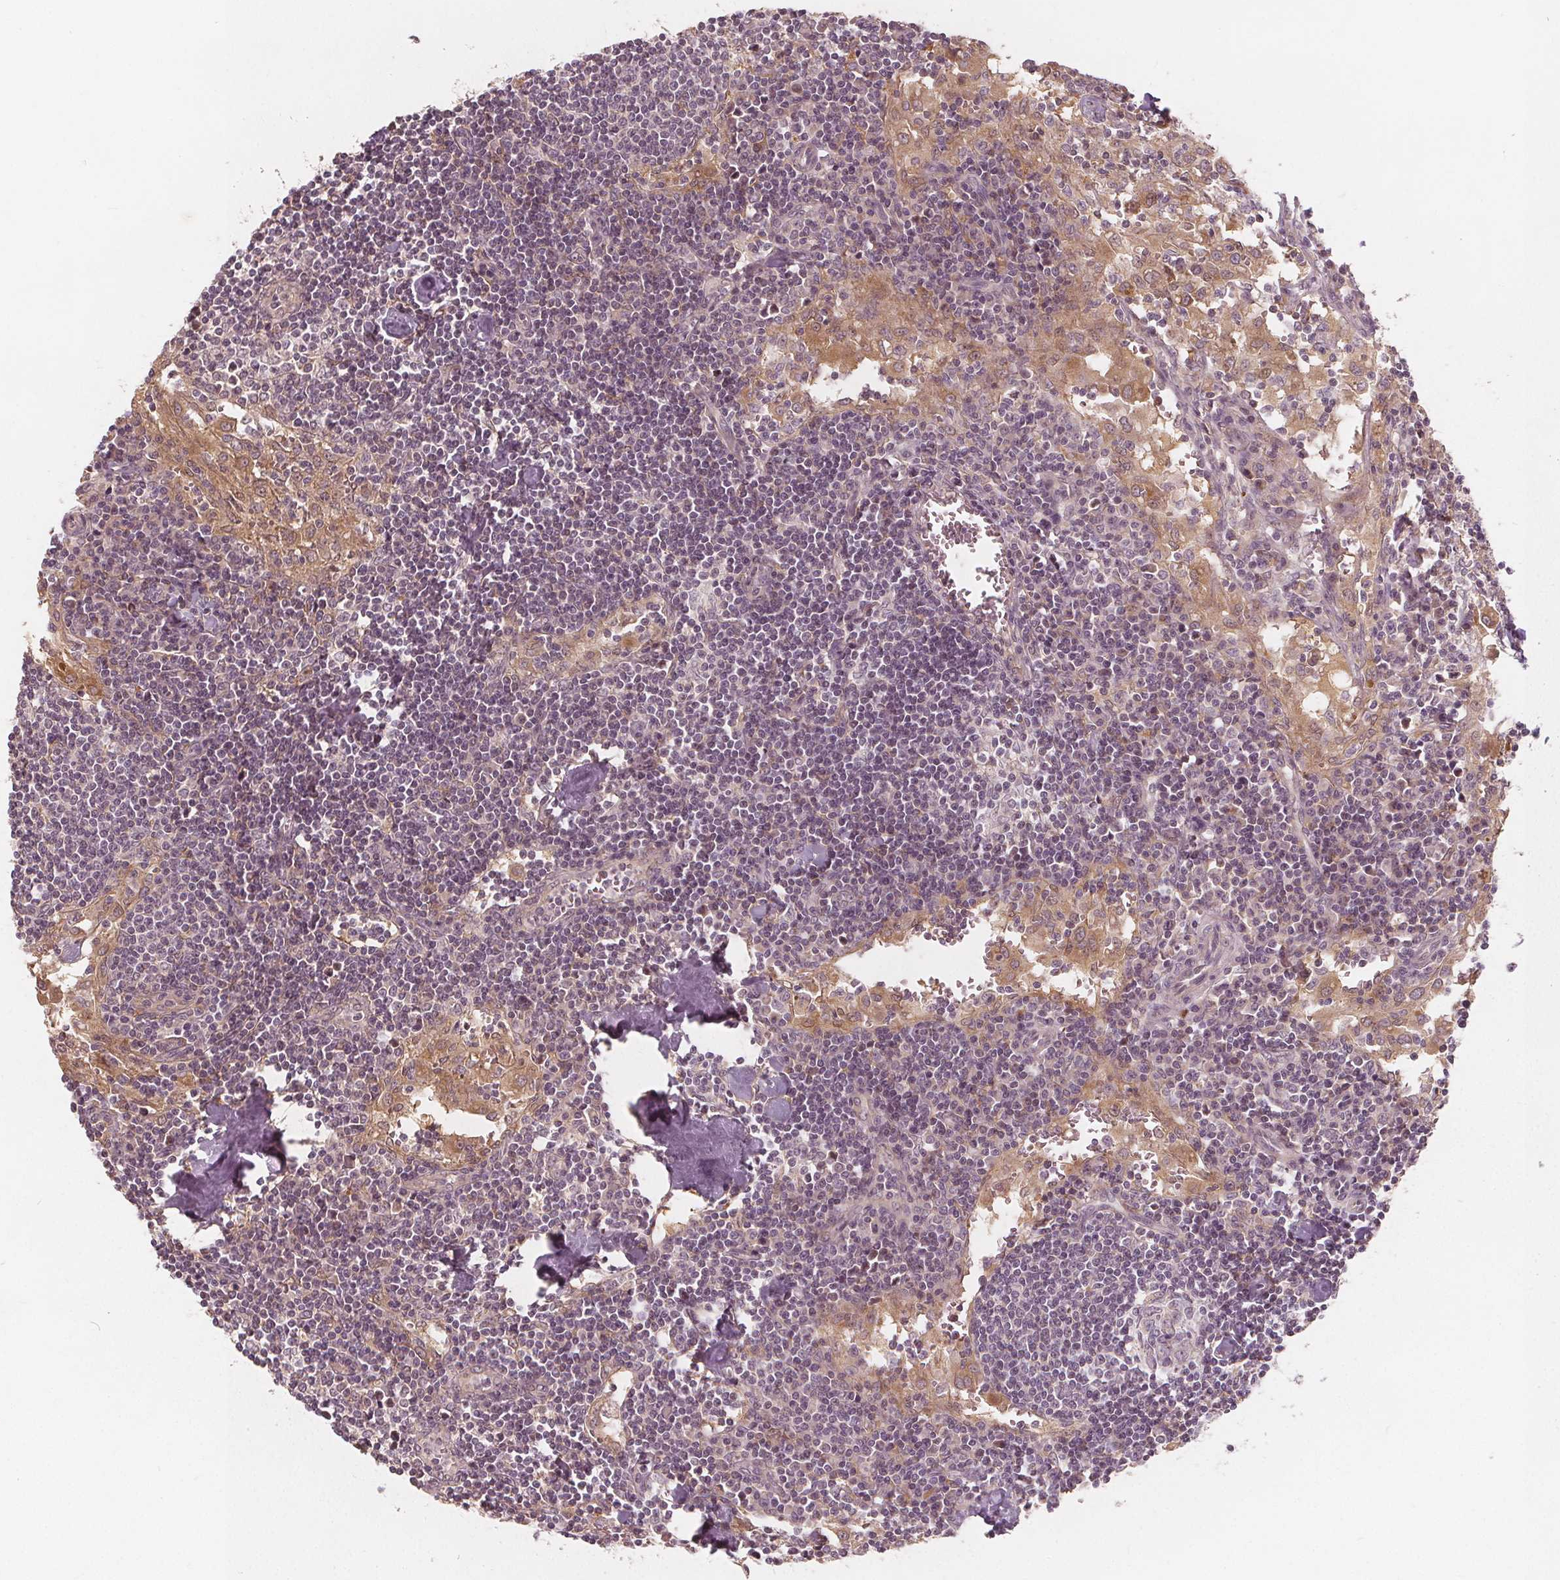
{"staining": {"intensity": "negative", "quantity": "none", "location": "none"}, "tissue": "lymph node", "cell_type": "Germinal center cells", "image_type": "normal", "snomed": [{"axis": "morphology", "description": "Normal tissue, NOS"}, {"axis": "topography", "description": "Lymph node"}], "caption": "Immunohistochemistry (IHC) of unremarkable human lymph node shows no staining in germinal center cells.", "gene": "SNX12", "patient": {"sex": "male", "age": 55}}